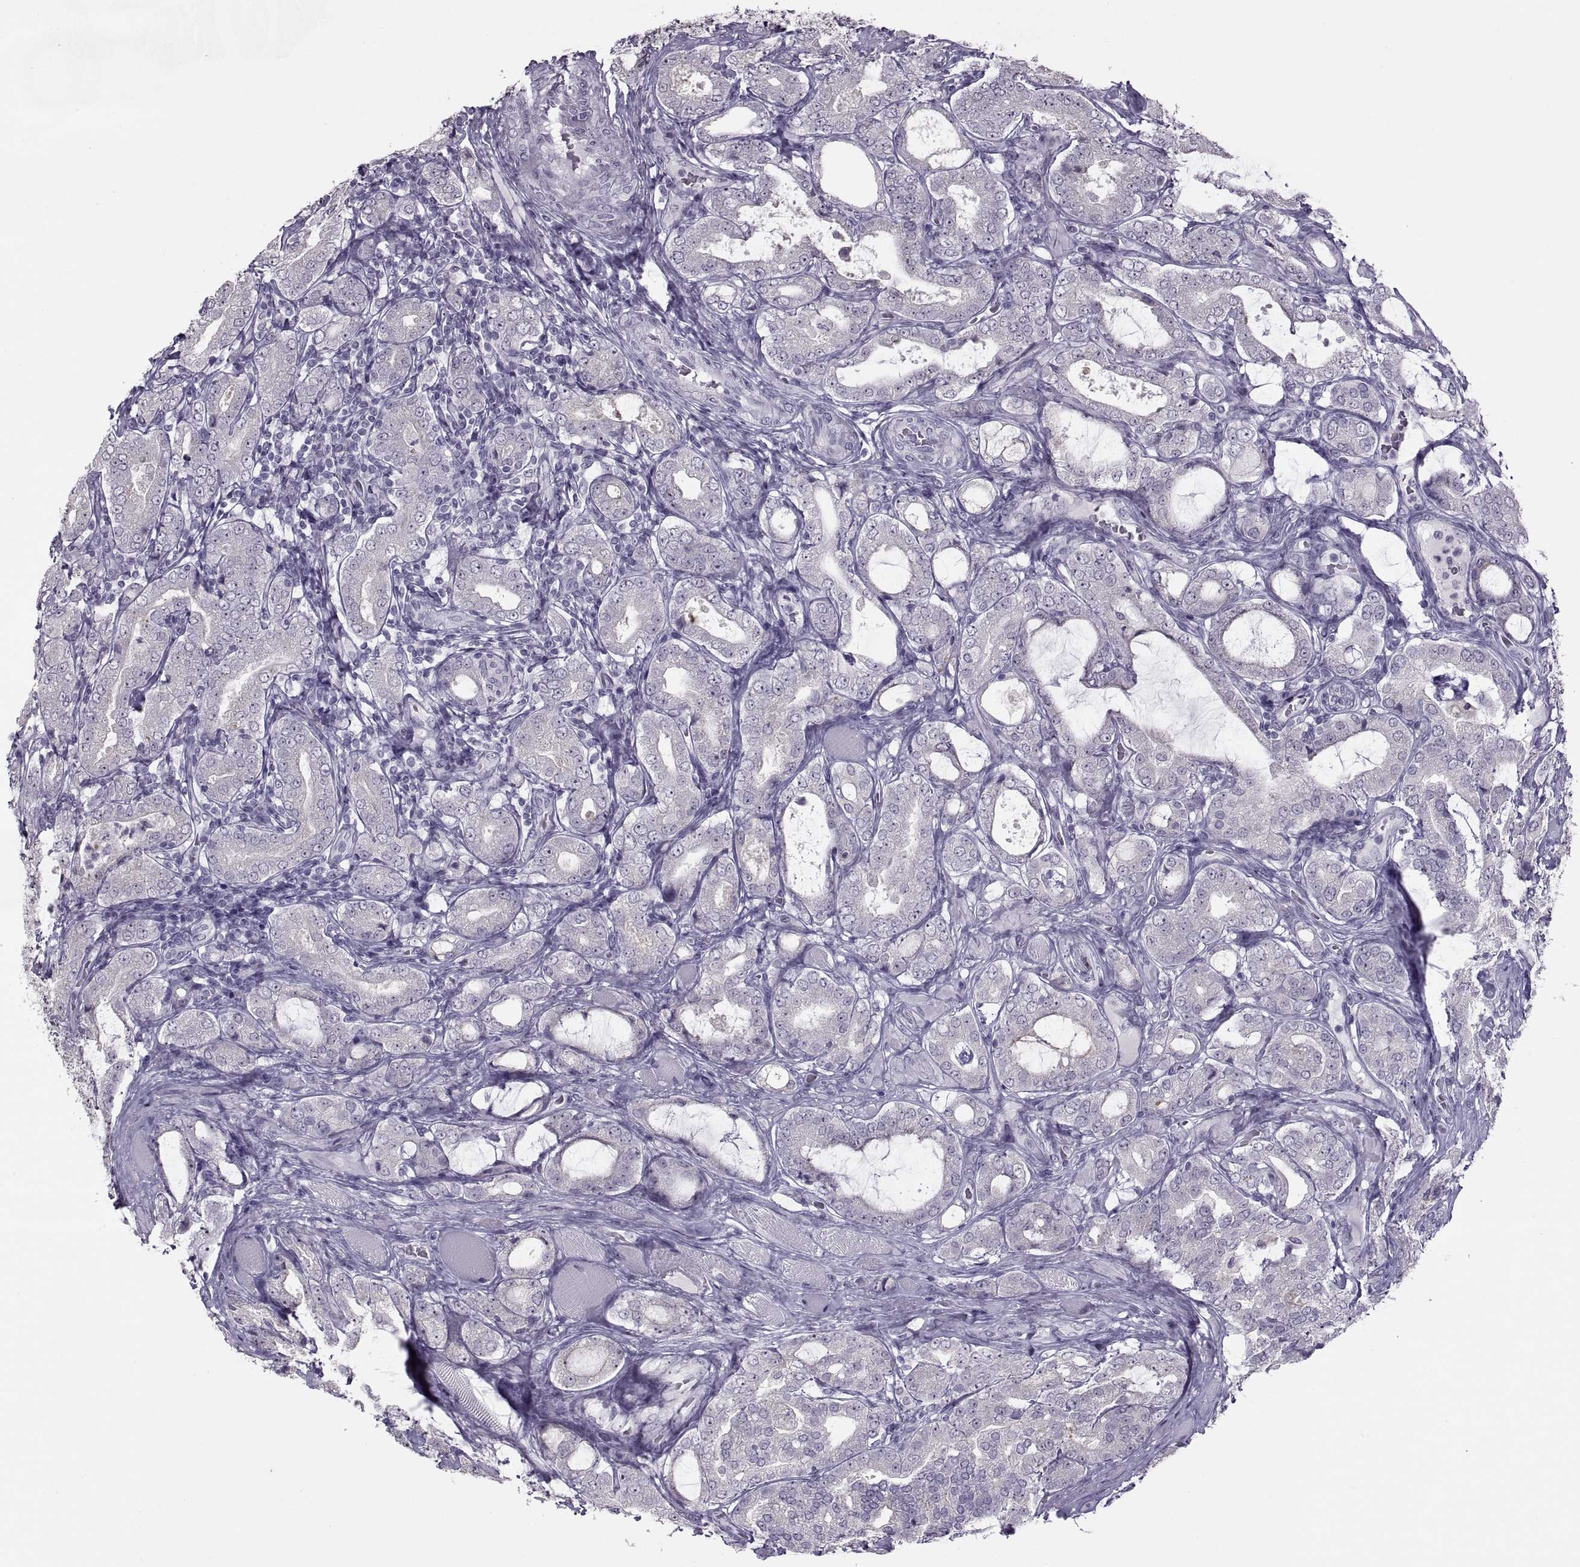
{"staining": {"intensity": "negative", "quantity": "none", "location": "none"}, "tissue": "prostate cancer", "cell_type": "Tumor cells", "image_type": "cancer", "snomed": [{"axis": "morphology", "description": "Adenocarcinoma, NOS"}, {"axis": "topography", "description": "Prostate"}], "caption": "IHC of human prostate cancer (adenocarcinoma) displays no positivity in tumor cells.", "gene": "ASIC2", "patient": {"sex": "male", "age": 64}}